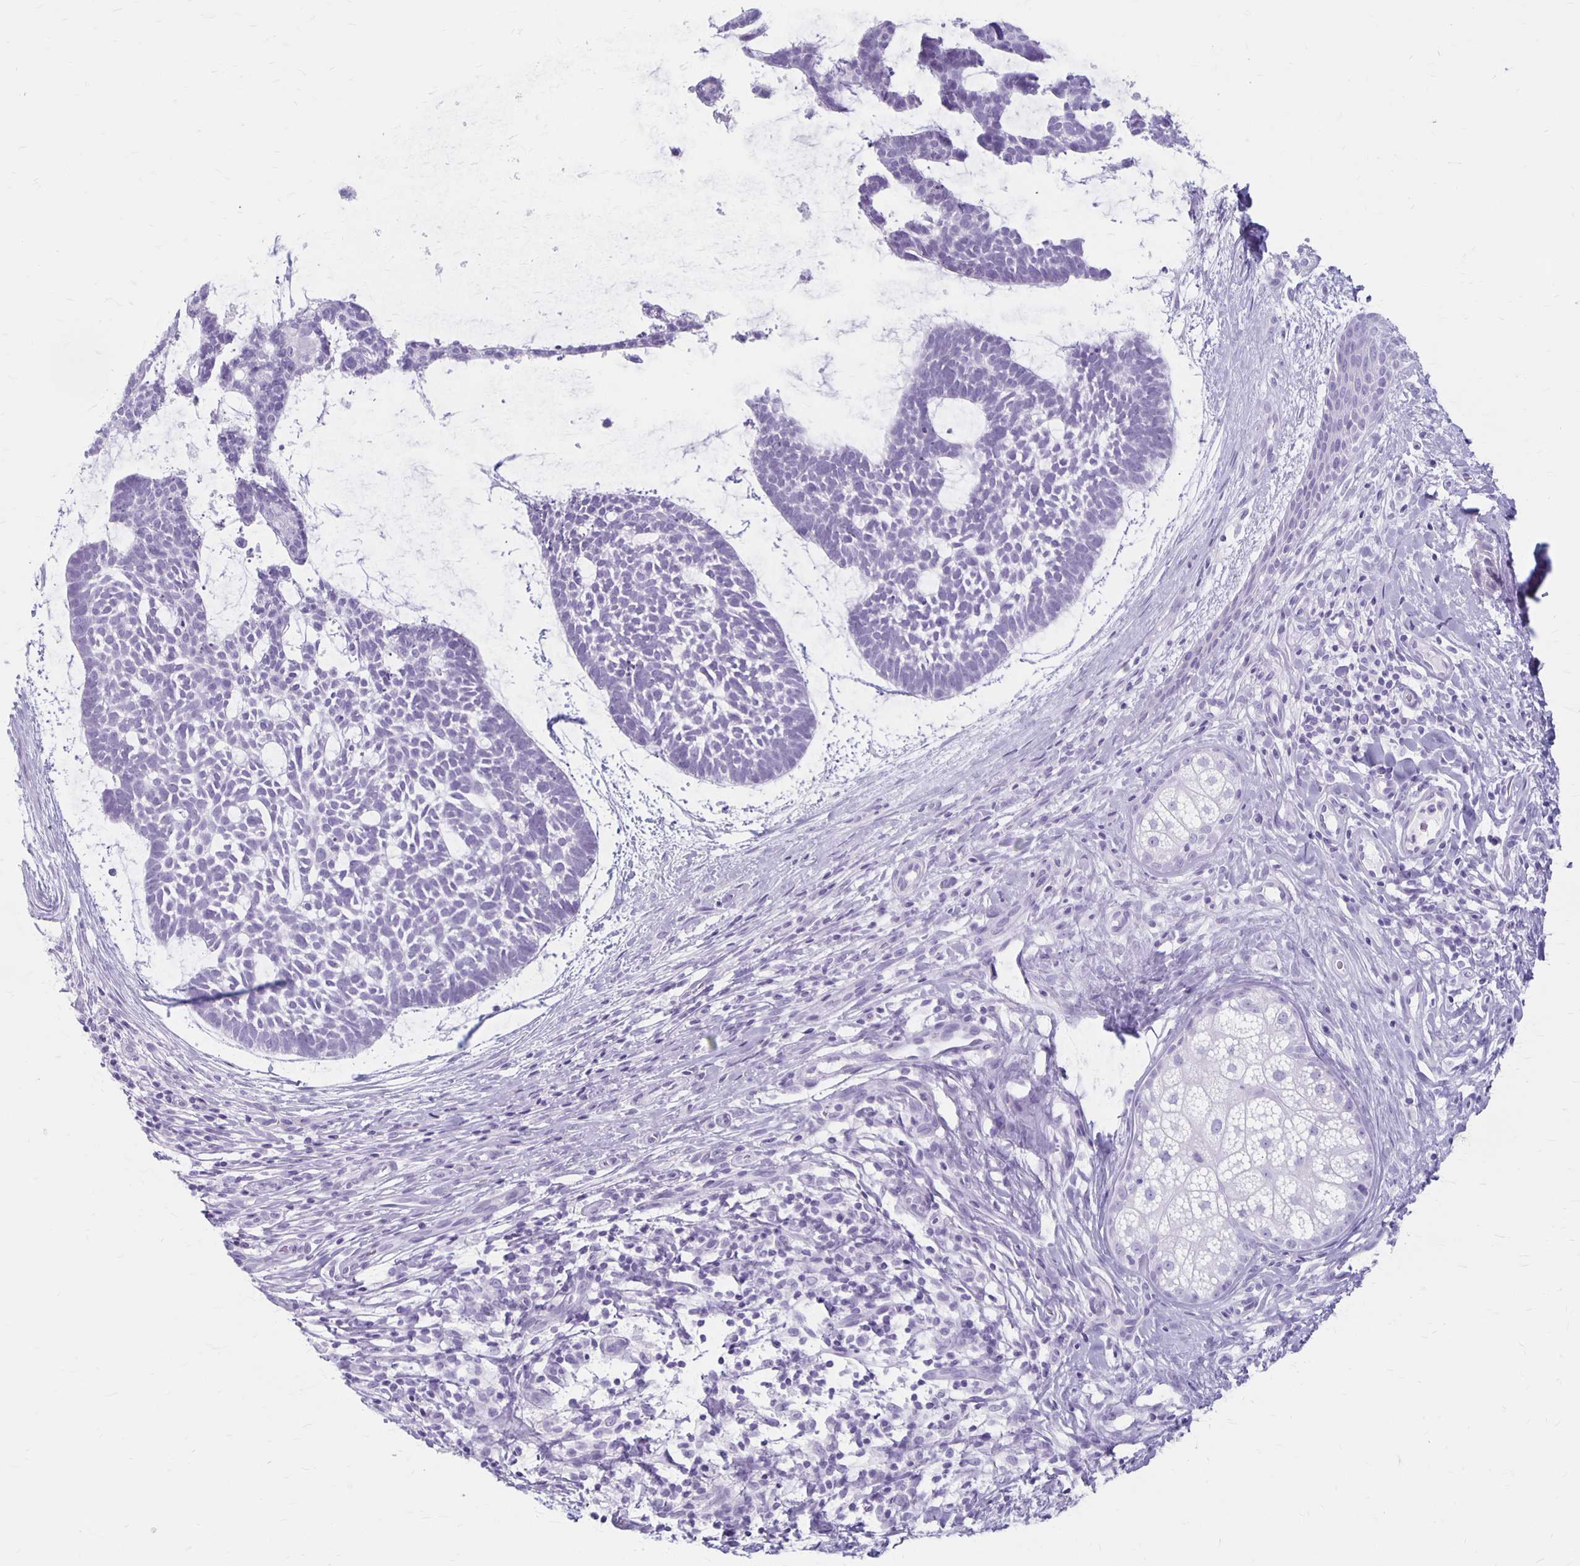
{"staining": {"intensity": "negative", "quantity": "none", "location": "none"}, "tissue": "skin cancer", "cell_type": "Tumor cells", "image_type": "cancer", "snomed": [{"axis": "morphology", "description": "Basal cell carcinoma"}, {"axis": "topography", "description": "Skin"}], "caption": "Micrograph shows no protein staining in tumor cells of skin basal cell carcinoma tissue.", "gene": "MAGEC2", "patient": {"sex": "male", "age": 64}}